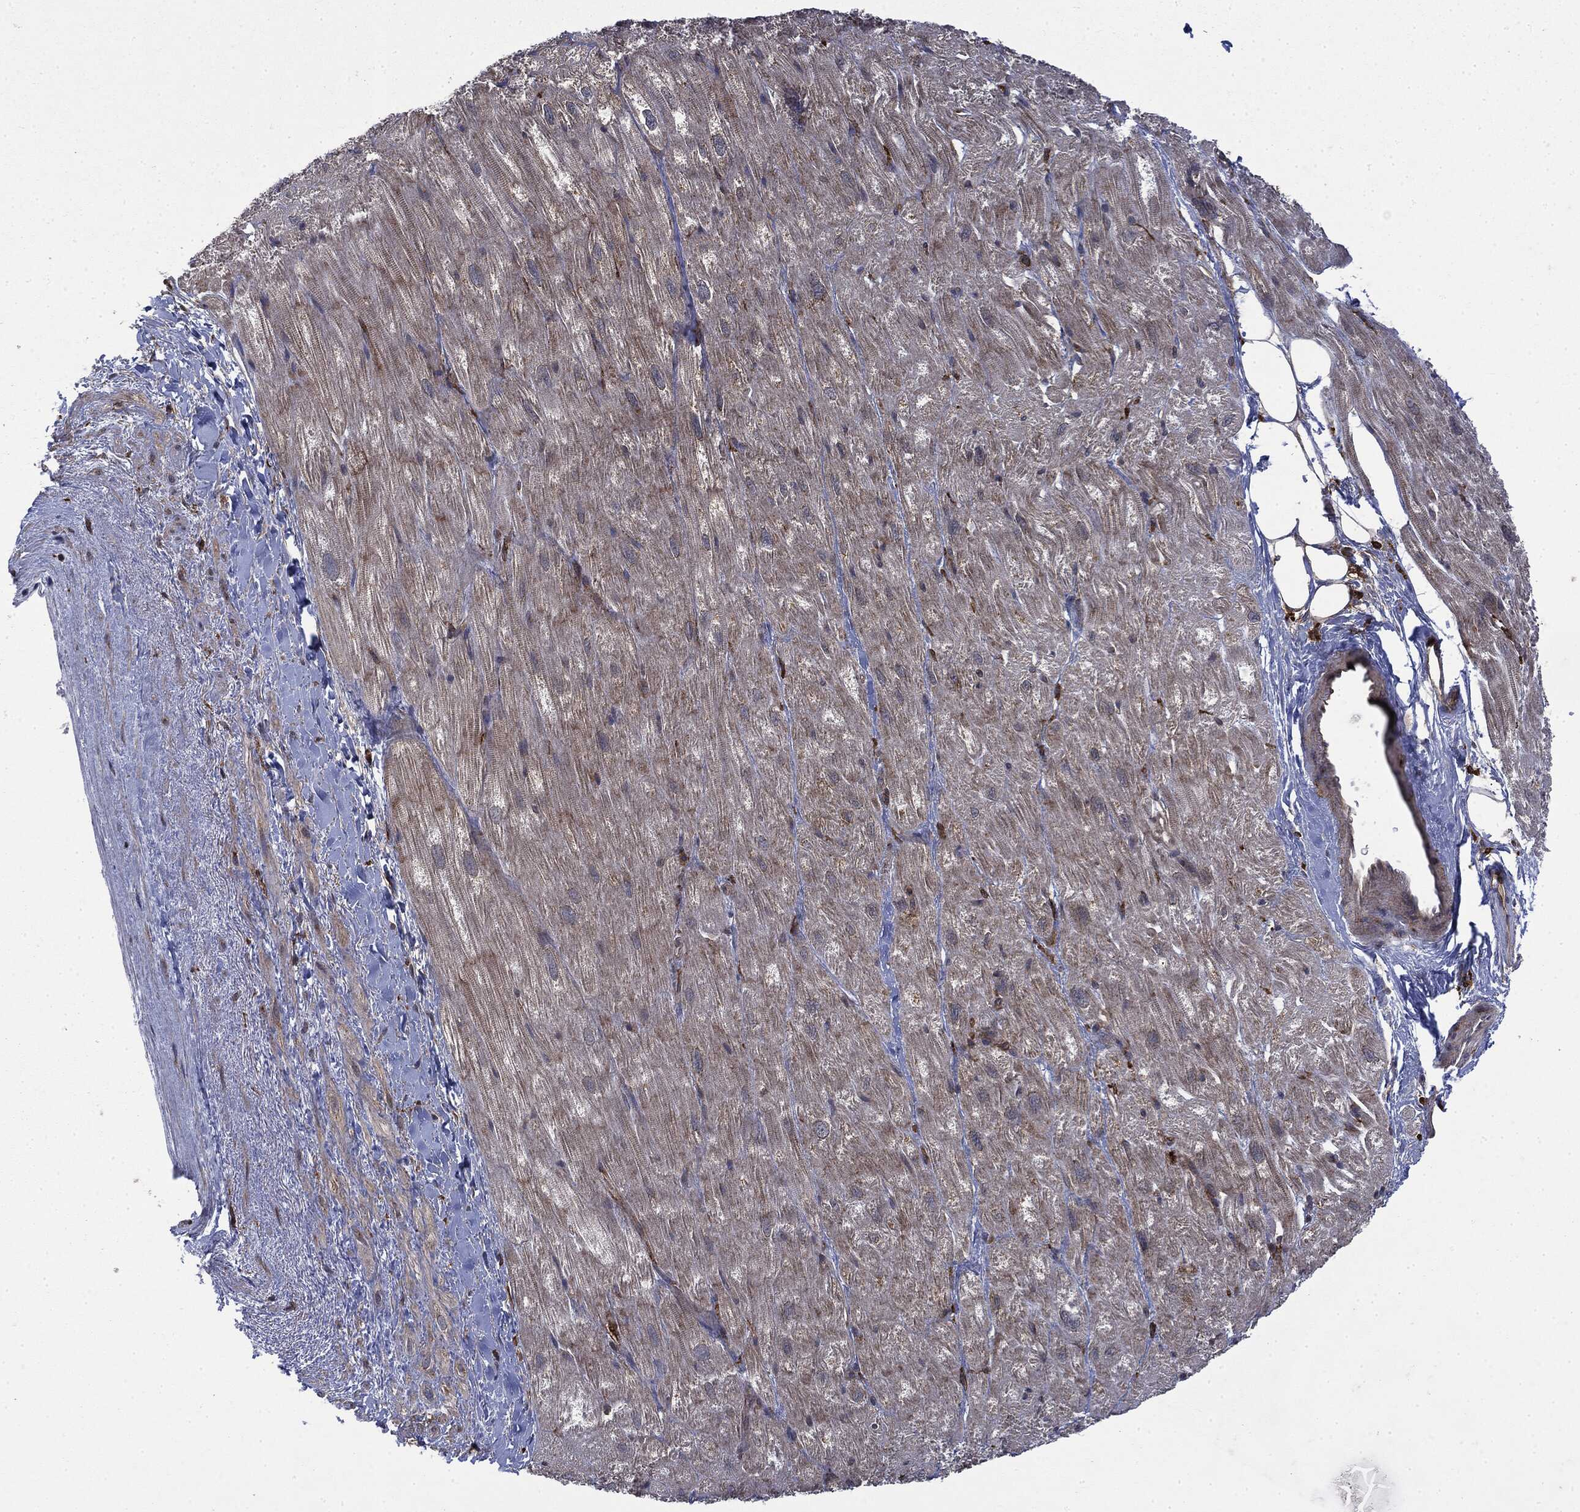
{"staining": {"intensity": "negative", "quantity": "none", "location": "none"}, "tissue": "heart muscle", "cell_type": "Cardiomyocytes", "image_type": "normal", "snomed": [{"axis": "morphology", "description": "Normal tissue, NOS"}, {"axis": "topography", "description": "Heart"}], "caption": "The photomicrograph reveals no staining of cardiomyocytes in unremarkable heart muscle. The staining is performed using DAB (3,3'-diaminobenzidine) brown chromogen with nuclei counter-stained in using hematoxylin.", "gene": "SNX5", "patient": {"sex": "male", "age": 62}}